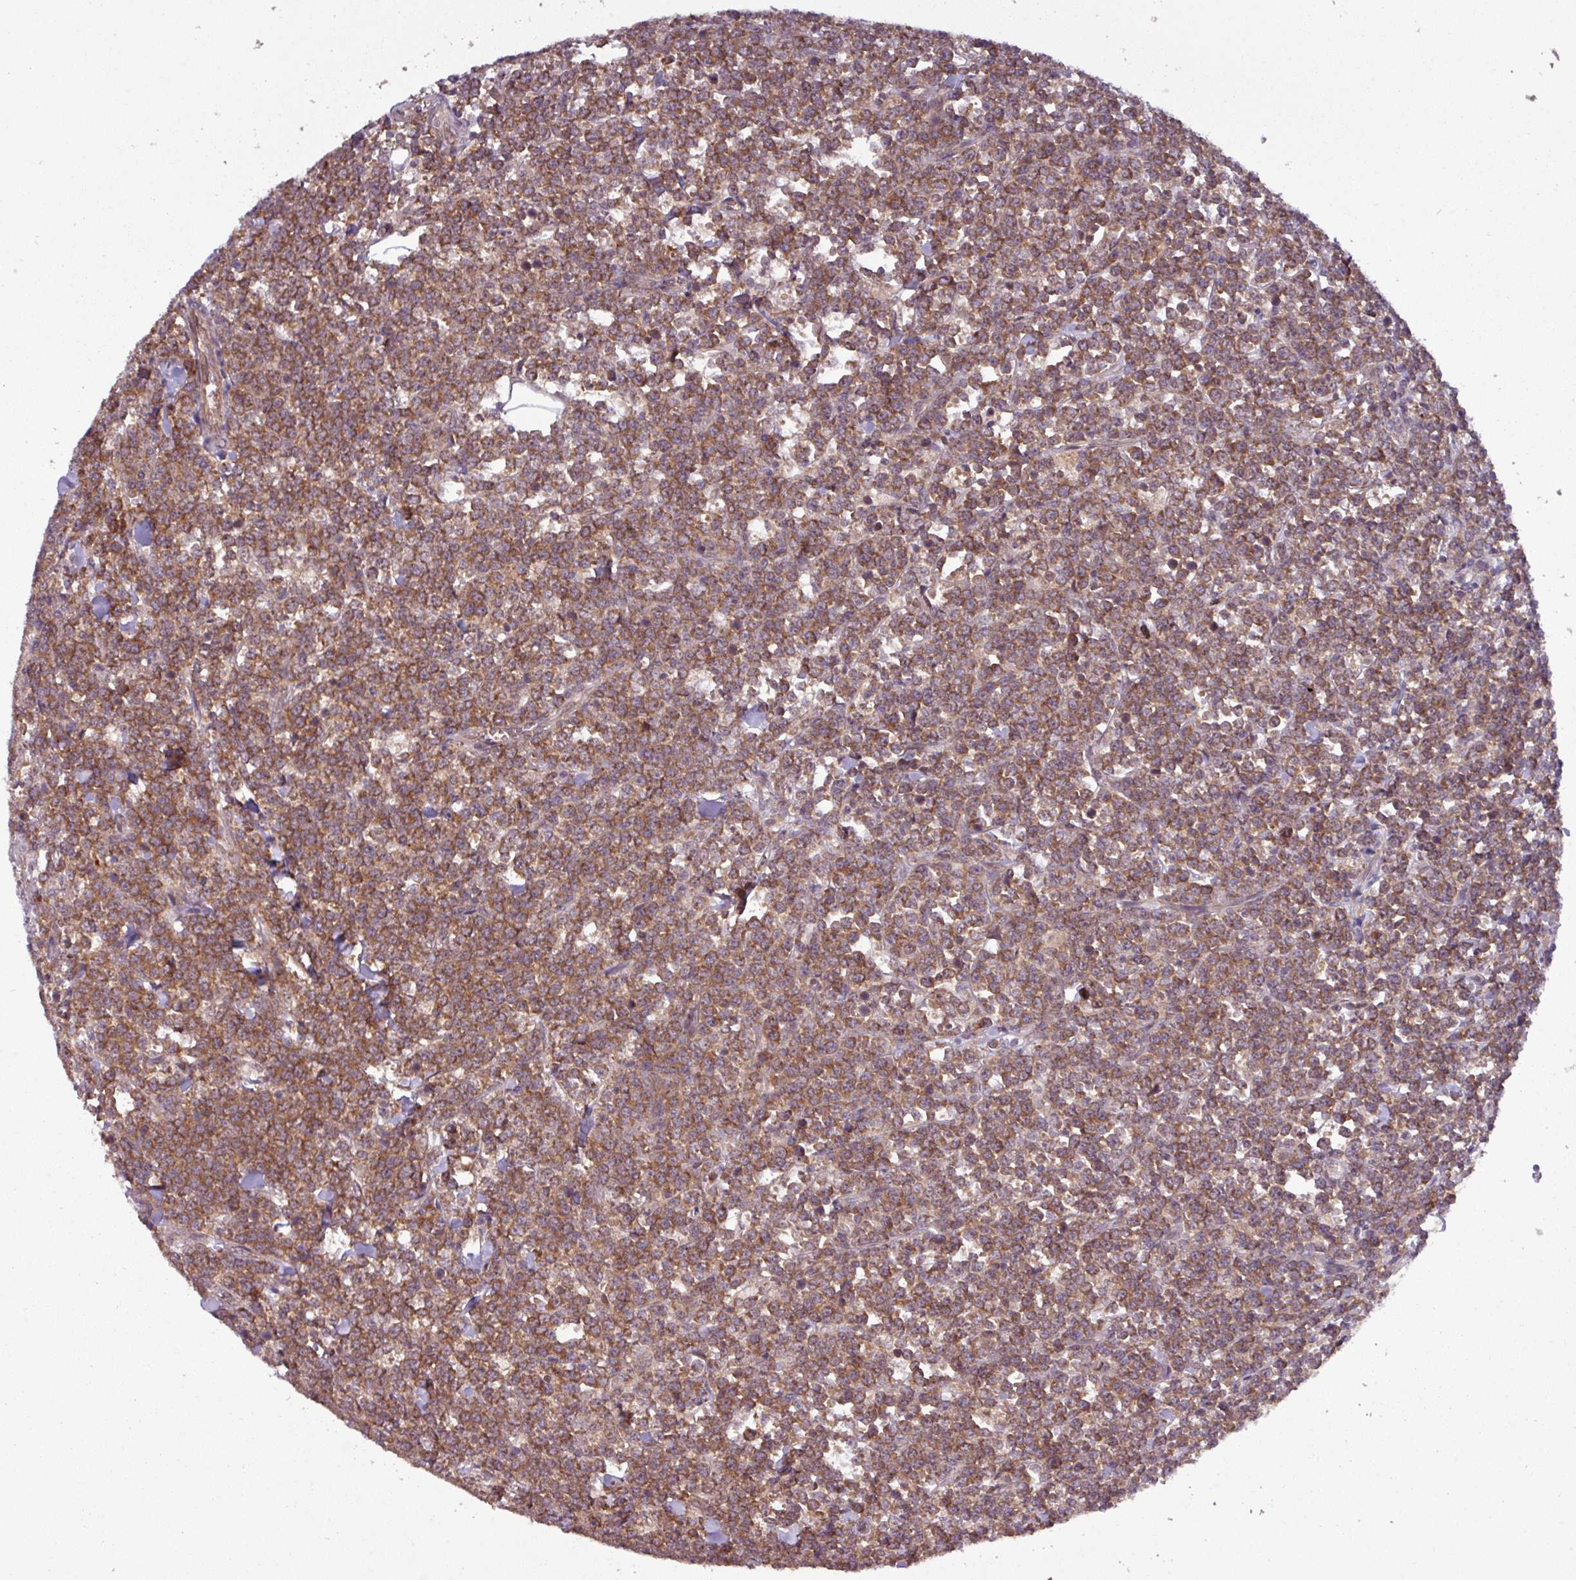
{"staining": {"intensity": "moderate", "quantity": ">75%", "location": "cytoplasmic/membranous"}, "tissue": "lymphoma", "cell_type": "Tumor cells", "image_type": "cancer", "snomed": [{"axis": "morphology", "description": "Malignant lymphoma, non-Hodgkin's type, High grade"}, {"axis": "topography", "description": "Small intestine"}, {"axis": "topography", "description": "Colon"}], "caption": "A histopathology image of lymphoma stained for a protein demonstrates moderate cytoplasmic/membranous brown staining in tumor cells.", "gene": "PUS1", "patient": {"sex": "male", "age": 8}}